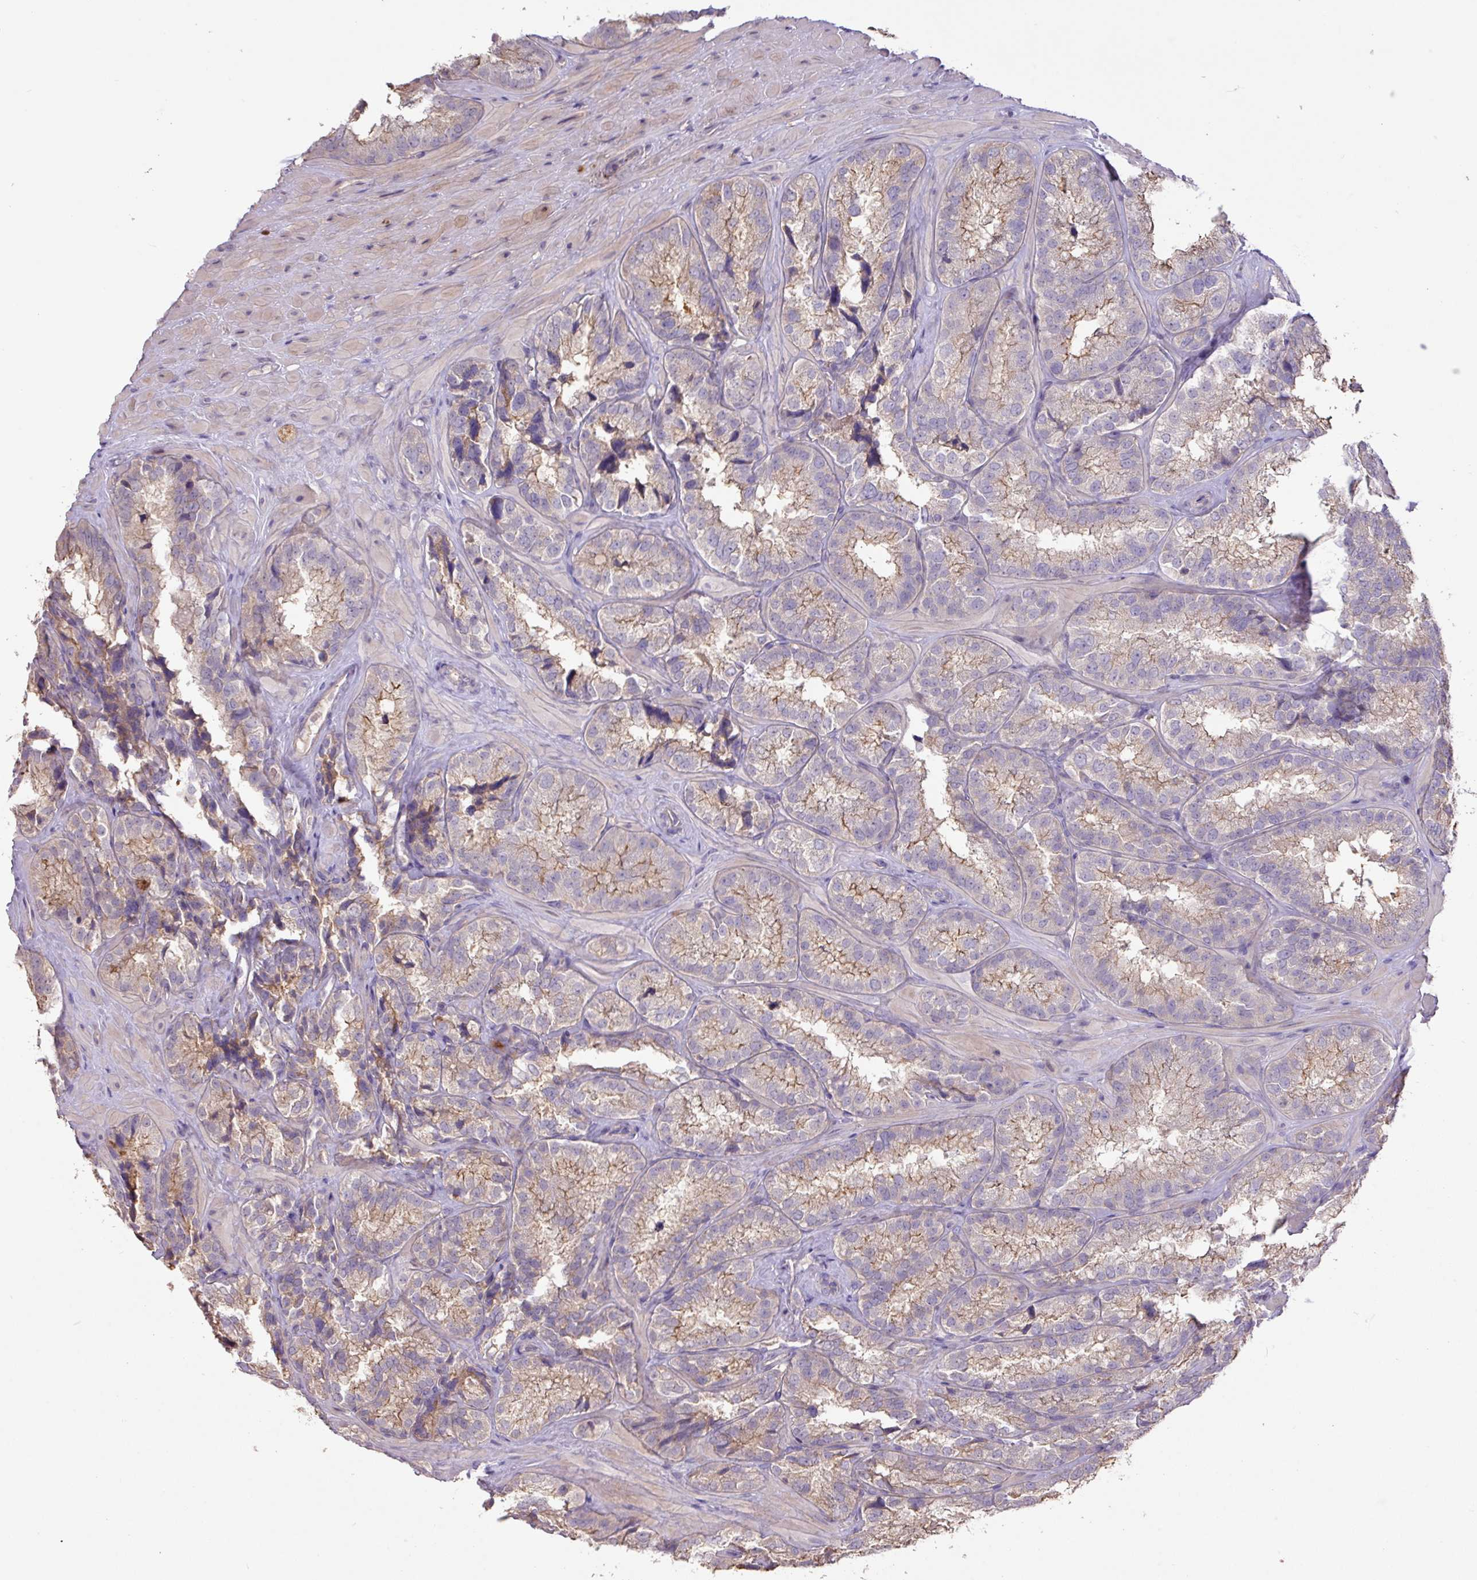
{"staining": {"intensity": "moderate", "quantity": ">75%", "location": "cytoplasmic/membranous"}, "tissue": "seminal vesicle", "cell_type": "Glandular cells", "image_type": "normal", "snomed": [{"axis": "morphology", "description": "Normal tissue, NOS"}, {"axis": "topography", "description": "Seminal veicle"}], "caption": "This is a micrograph of IHC staining of unremarkable seminal vesicle, which shows moderate staining in the cytoplasmic/membranous of glandular cells.", "gene": "PRADC1", "patient": {"sex": "male", "age": 58}}